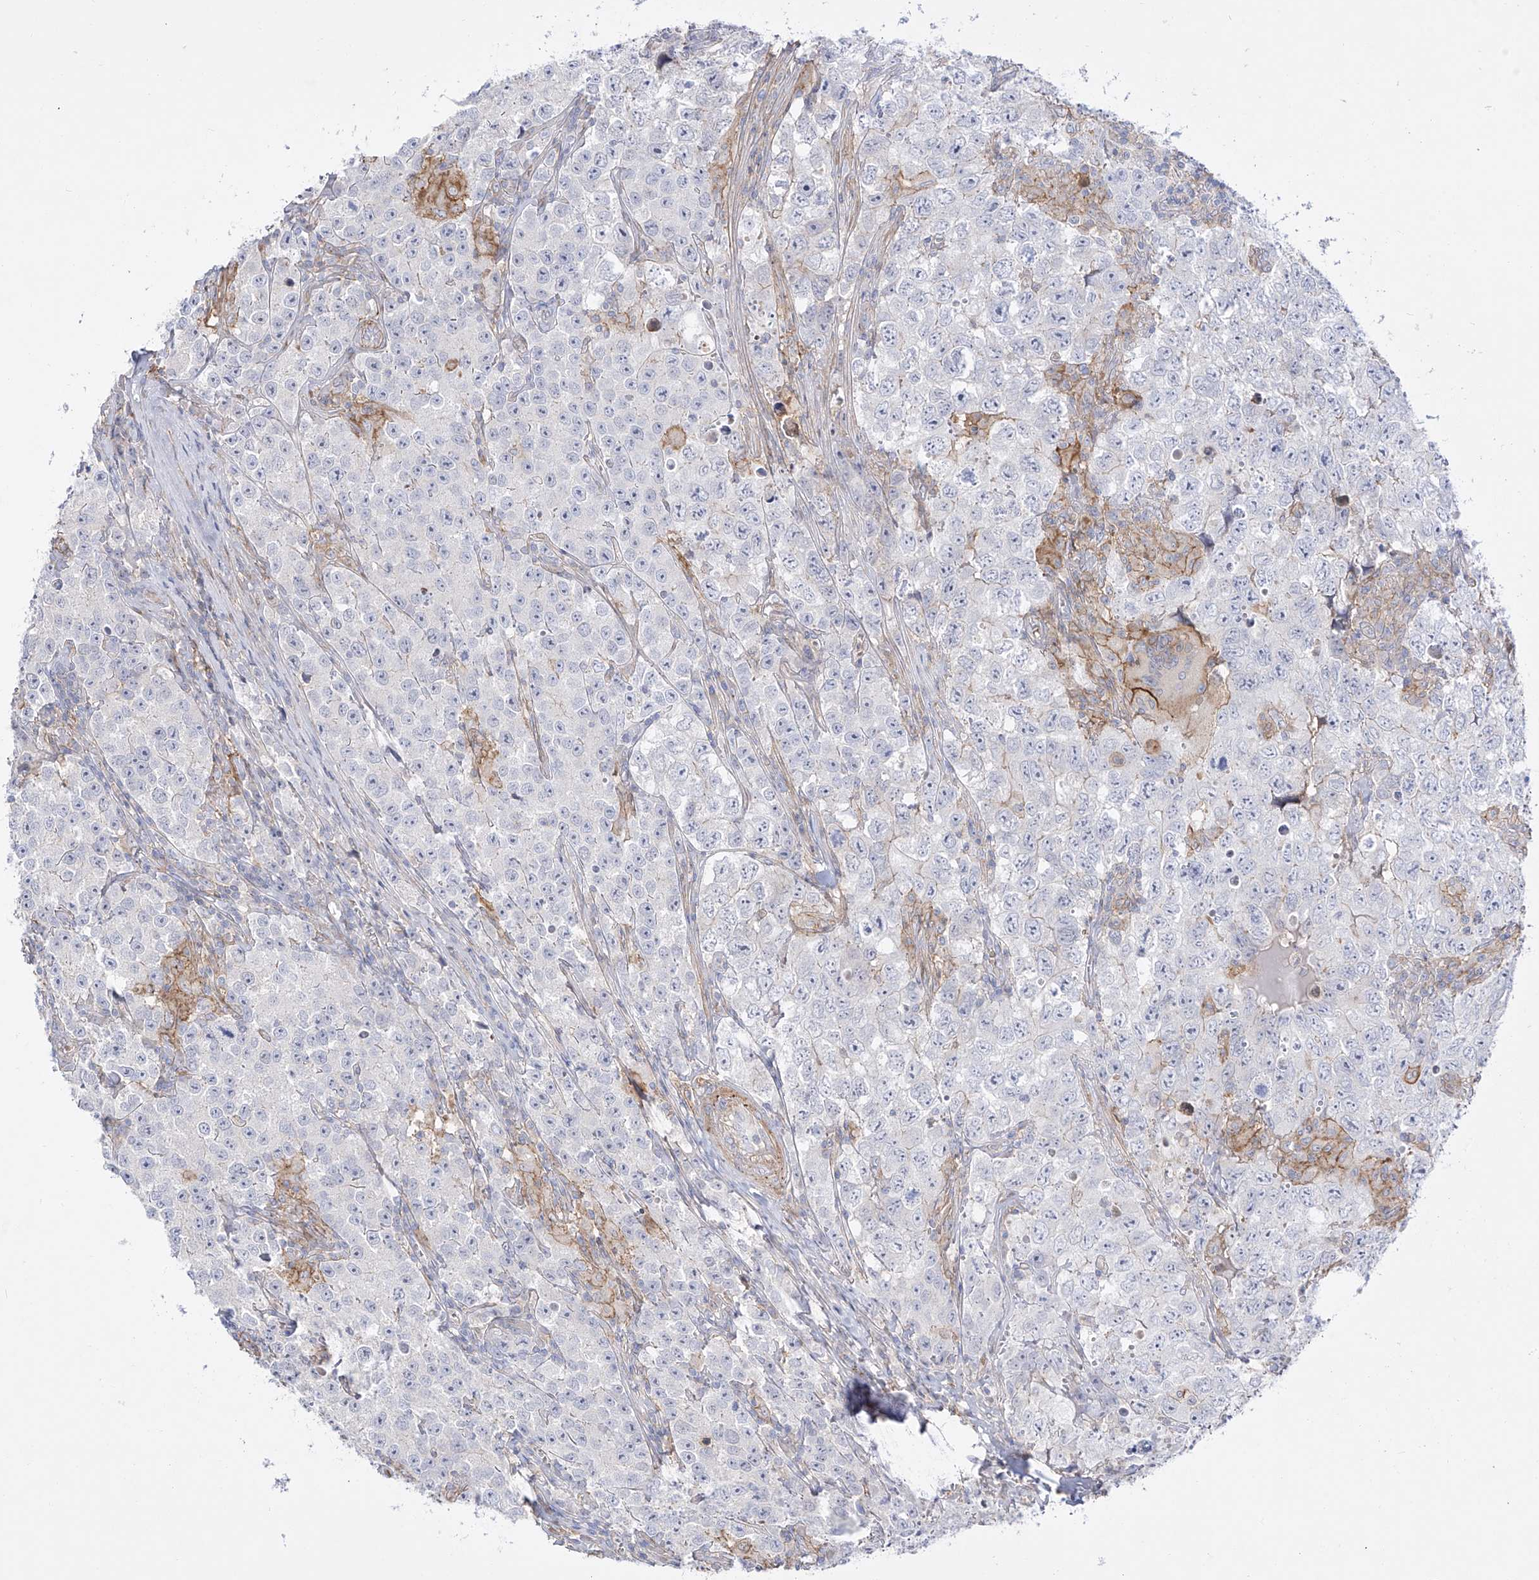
{"staining": {"intensity": "negative", "quantity": "none", "location": "none"}, "tissue": "testis cancer", "cell_type": "Tumor cells", "image_type": "cancer", "snomed": [{"axis": "morphology", "description": "Seminoma, NOS"}, {"axis": "morphology", "description": "Carcinoma, Embryonal, NOS"}, {"axis": "topography", "description": "Testis"}], "caption": "Testis cancer was stained to show a protein in brown. There is no significant expression in tumor cells. (Brightfield microscopy of DAB (3,3'-diaminobenzidine) immunohistochemistry (IHC) at high magnification).", "gene": "ZGRF1", "patient": {"sex": "male", "age": 43}}